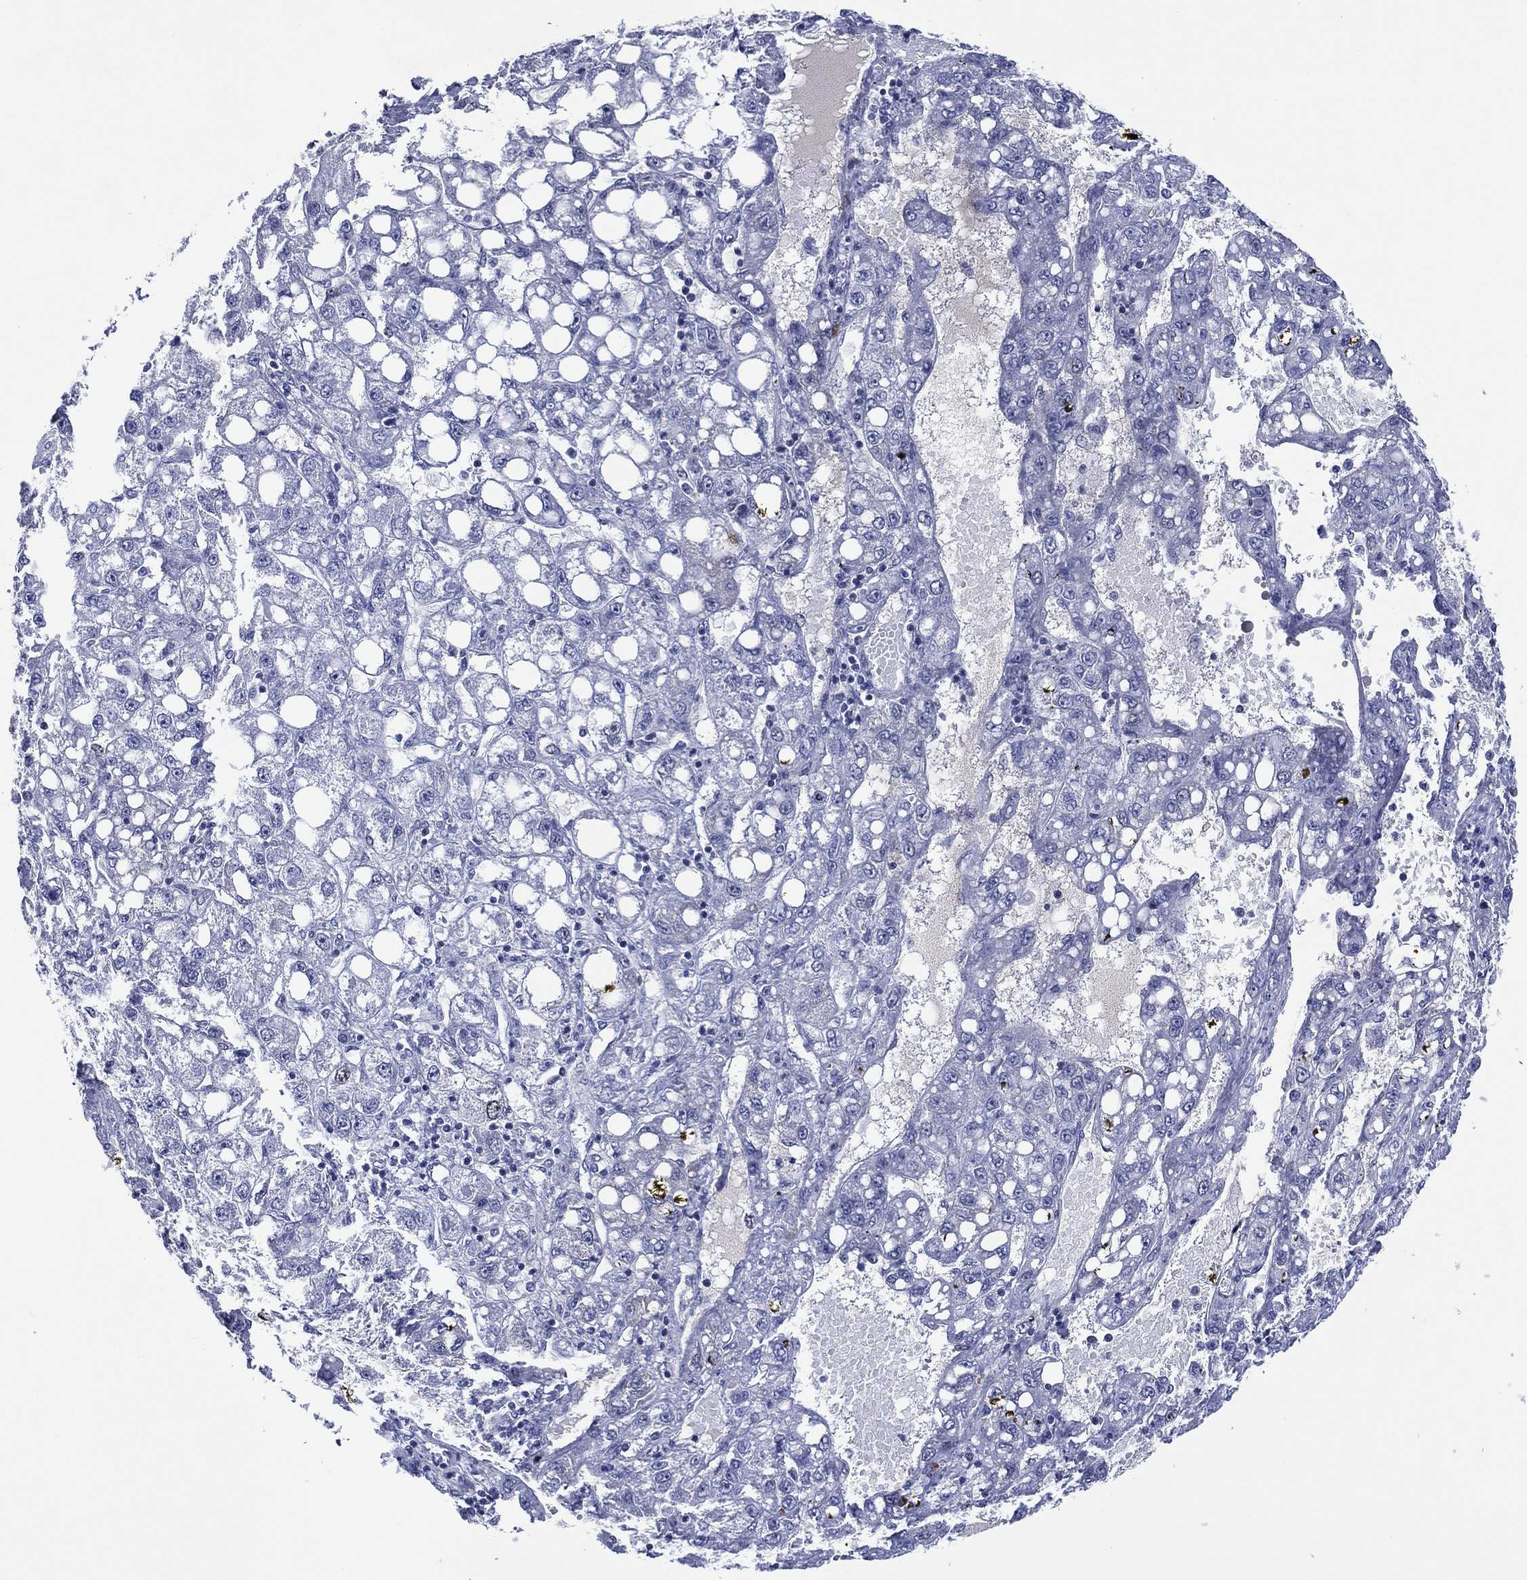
{"staining": {"intensity": "negative", "quantity": "none", "location": "none"}, "tissue": "liver cancer", "cell_type": "Tumor cells", "image_type": "cancer", "snomed": [{"axis": "morphology", "description": "Carcinoma, Hepatocellular, NOS"}, {"axis": "topography", "description": "Liver"}], "caption": "Immunohistochemical staining of human liver hepatocellular carcinoma shows no significant expression in tumor cells.", "gene": "GATA6", "patient": {"sex": "female", "age": 65}}